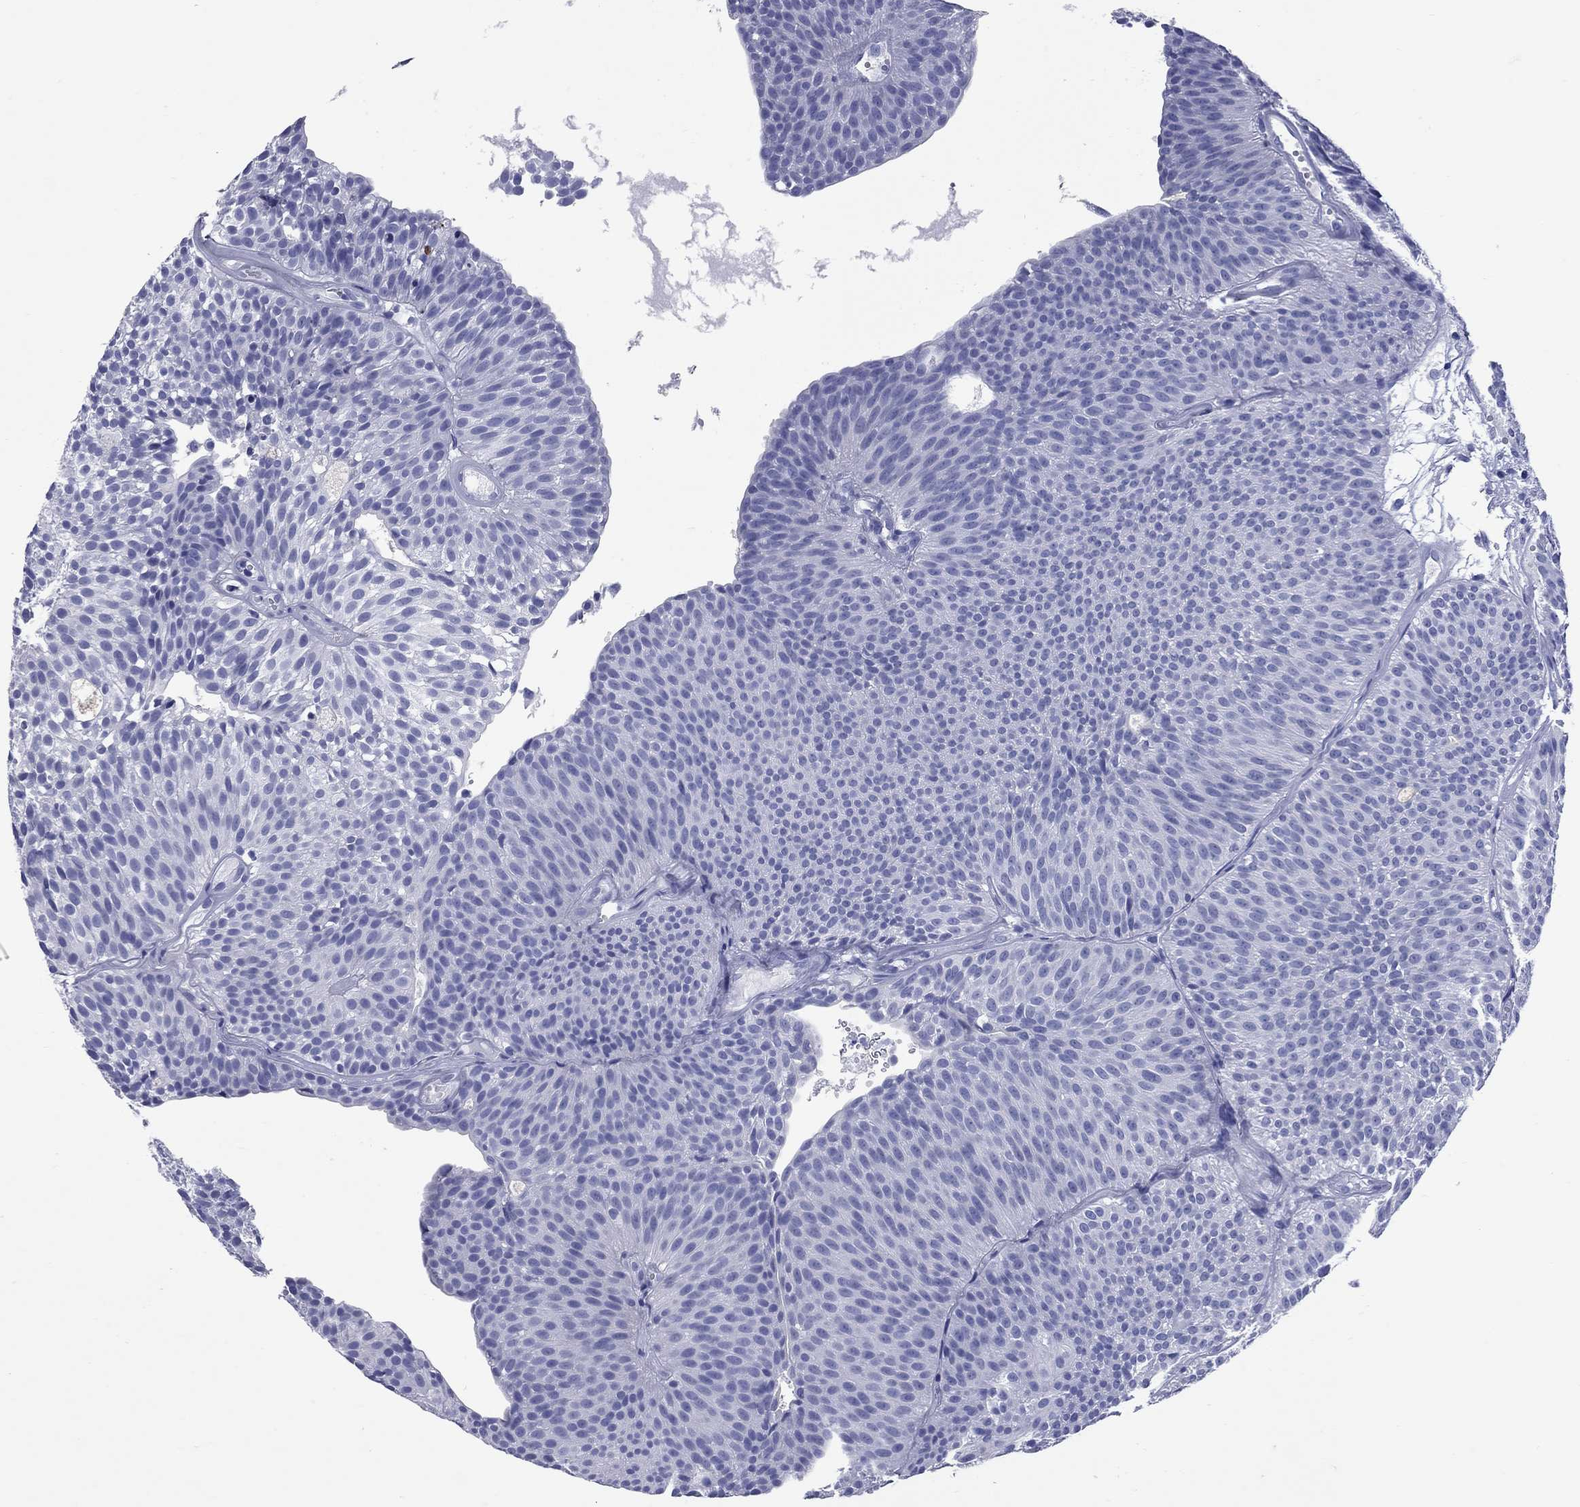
{"staining": {"intensity": "negative", "quantity": "none", "location": "none"}, "tissue": "urothelial cancer", "cell_type": "Tumor cells", "image_type": "cancer", "snomed": [{"axis": "morphology", "description": "Urothelial carcinoma, Low grade"}, {"axis": "topography", "description": "Urinary bladder"}], "caption": "Immunohistochemistry of human urothelial cancer demonstrates no expression in tumor cells.", "gene": "CCNA1", "patient": {"sex": "male", "age": 63}}